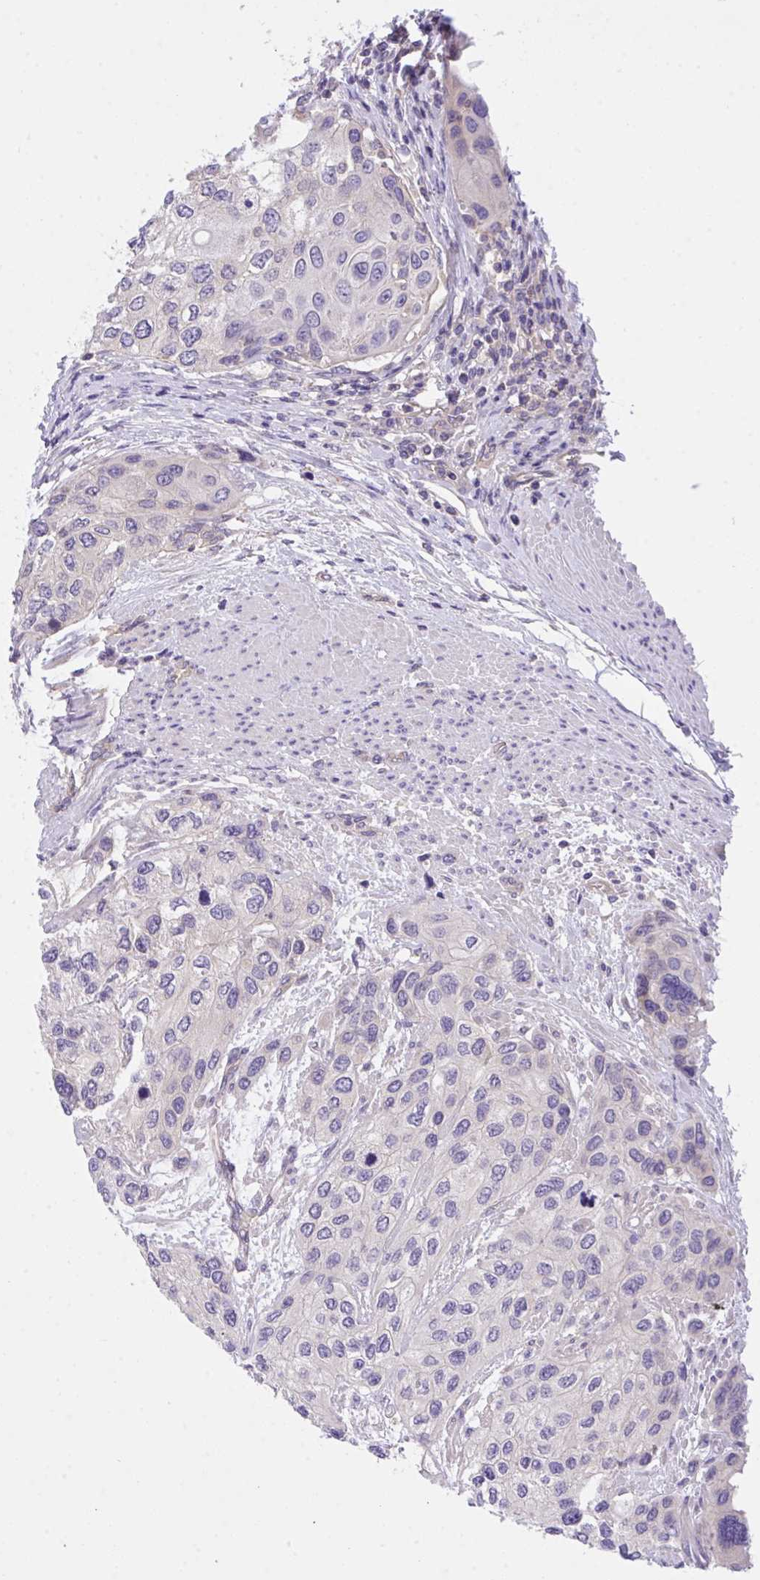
{"staining": {"intensity": "negative", "quantity": "none", "location": "none"}, "tissue": "urothelial cancer", "cell_type": "Tumor cells", "image_type": "cancer", "snomed": [{"axis": "morphology", "description": "Normal tissue, NOS"}, {"axis": "morphology", "description": "Urothelial carcinoma, High grade"}, {"axis": "topography", "description": "Vascular tissue"}, {"axis": "topography", "description": "Urinary bladder"}], "caption": "Tumor cells are negative for brown protein staining in urothelial cancer.", "gene": "TLN2", "patient": {"sex": "female", "age": 56}}